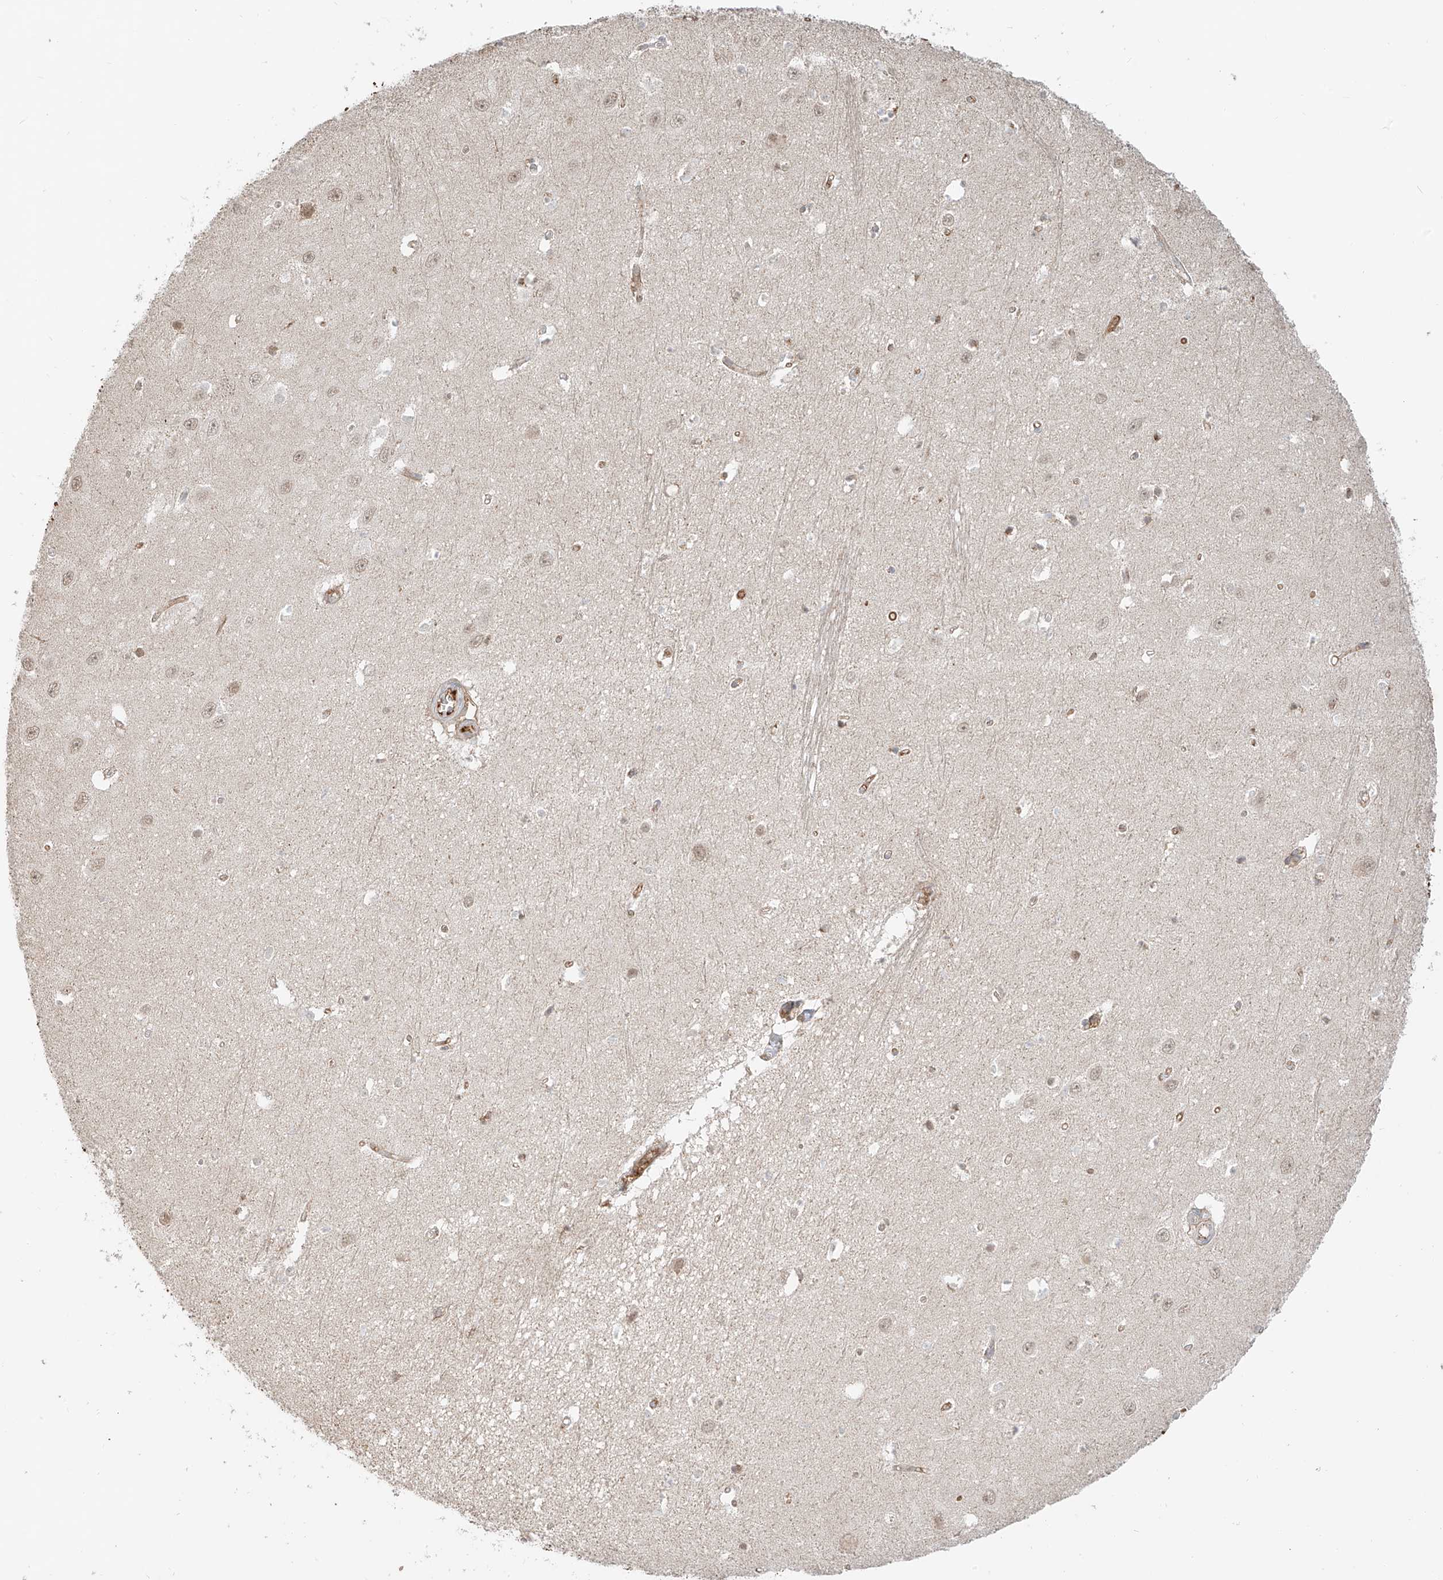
{"staining": {"intensity": "weak", "quantity": "<25%", "location": "nuclear"}, "tissue": "hippocampus", "cell_type": "Glial cells", "image_type": "normal", "snomed": [{"axis": "morphology", "description": "Normal tissue, NOS"}, {"axis": "topography", "description": "Hippocampus"}], "caption": "Glial cells are negative for brown protein staining in normal hippocampus. (DAB immunohistochemistry visualized using brightfield microscopy, high magnification).", "gene": "CEP162", "patient": {"sex": "female", "age": 64}}